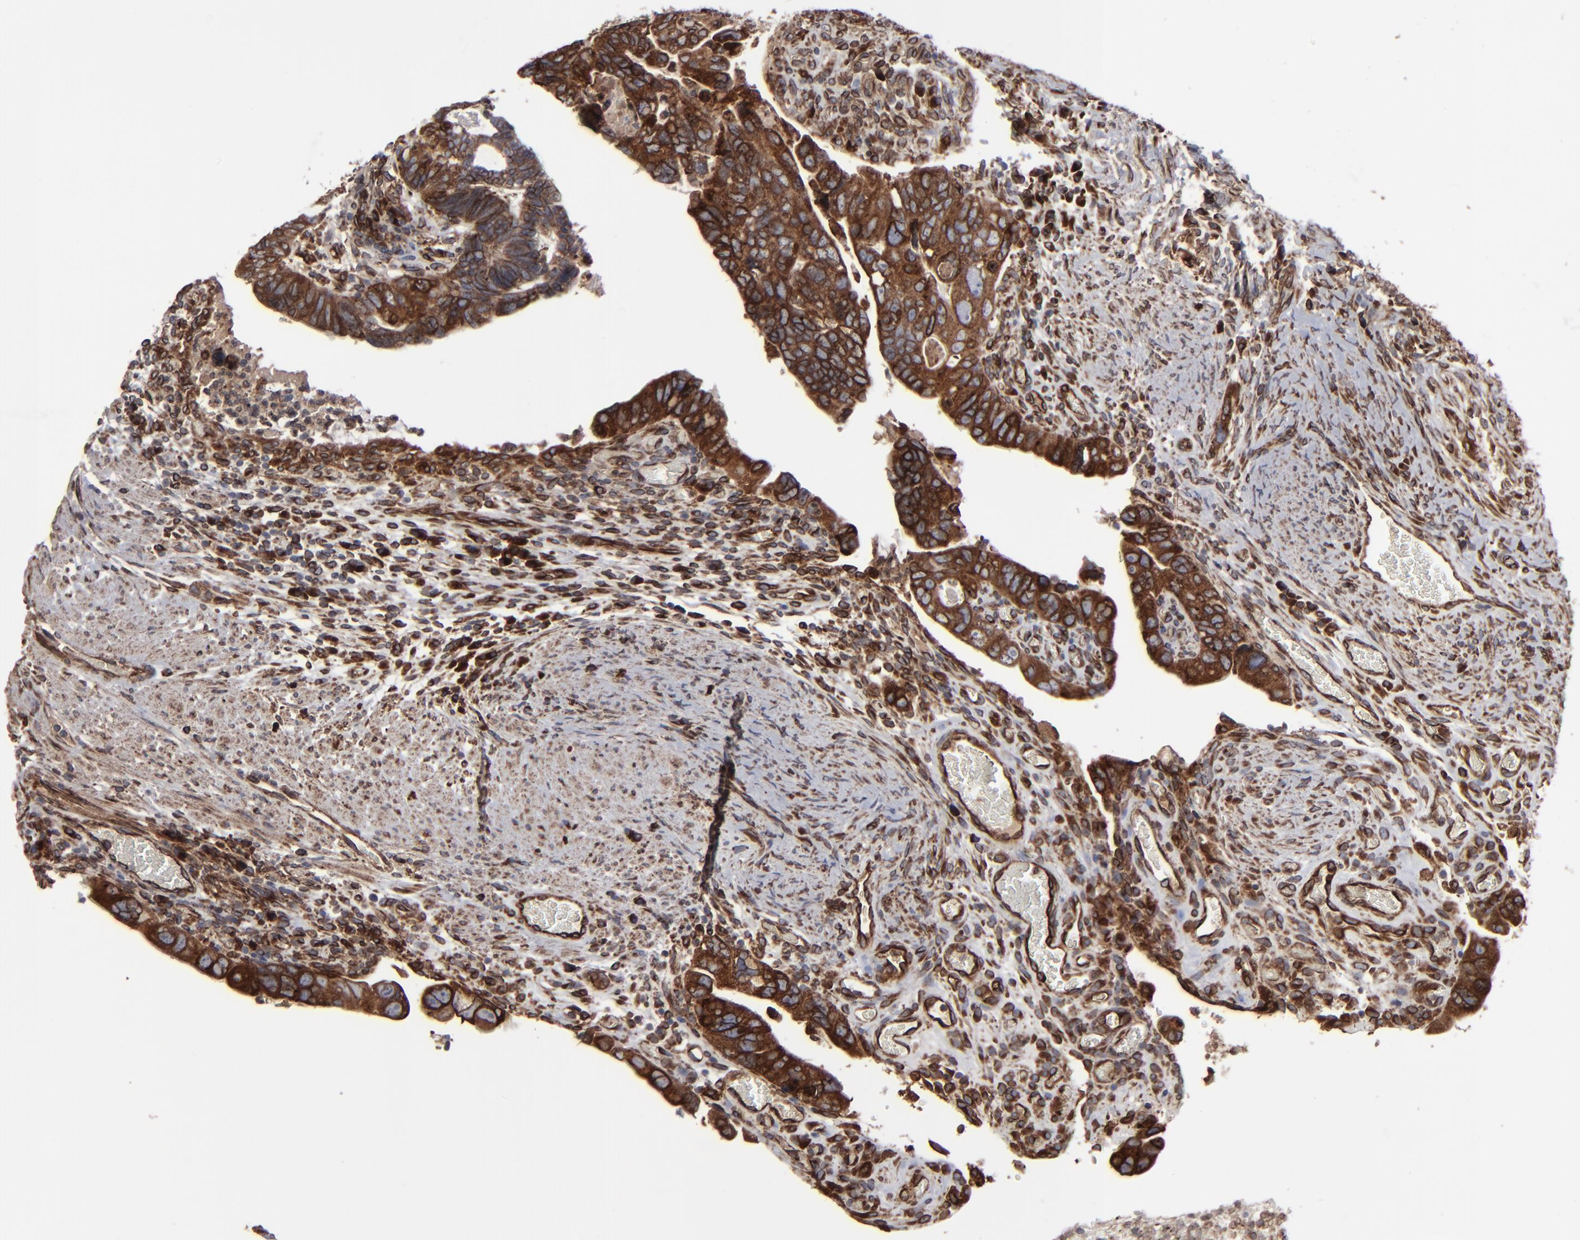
{"staining": {"intensity": "strong", "quantity": ">75%", "location": "cytoplasmic/membranous"}, "tissue": "colorectal cancer", "cell_type": "Tumor cells", "image_type": "cancer", "snomed": [{"axis": "morphology", "description": "Adenocarcinoma, NOS"}, {"axis": "topography", "description": "Rectum"}], "caption": "DAB (3,3'-diaminobenzidine) immunohistochemical staining of human colorectal cancer (adenocarcinoma) displays strong cytoplasmic/membranous protein positivity in approximately >75% of tumor cells.", "gene": "CNIH1", "patient": {"sex": "male", "age": 53}}